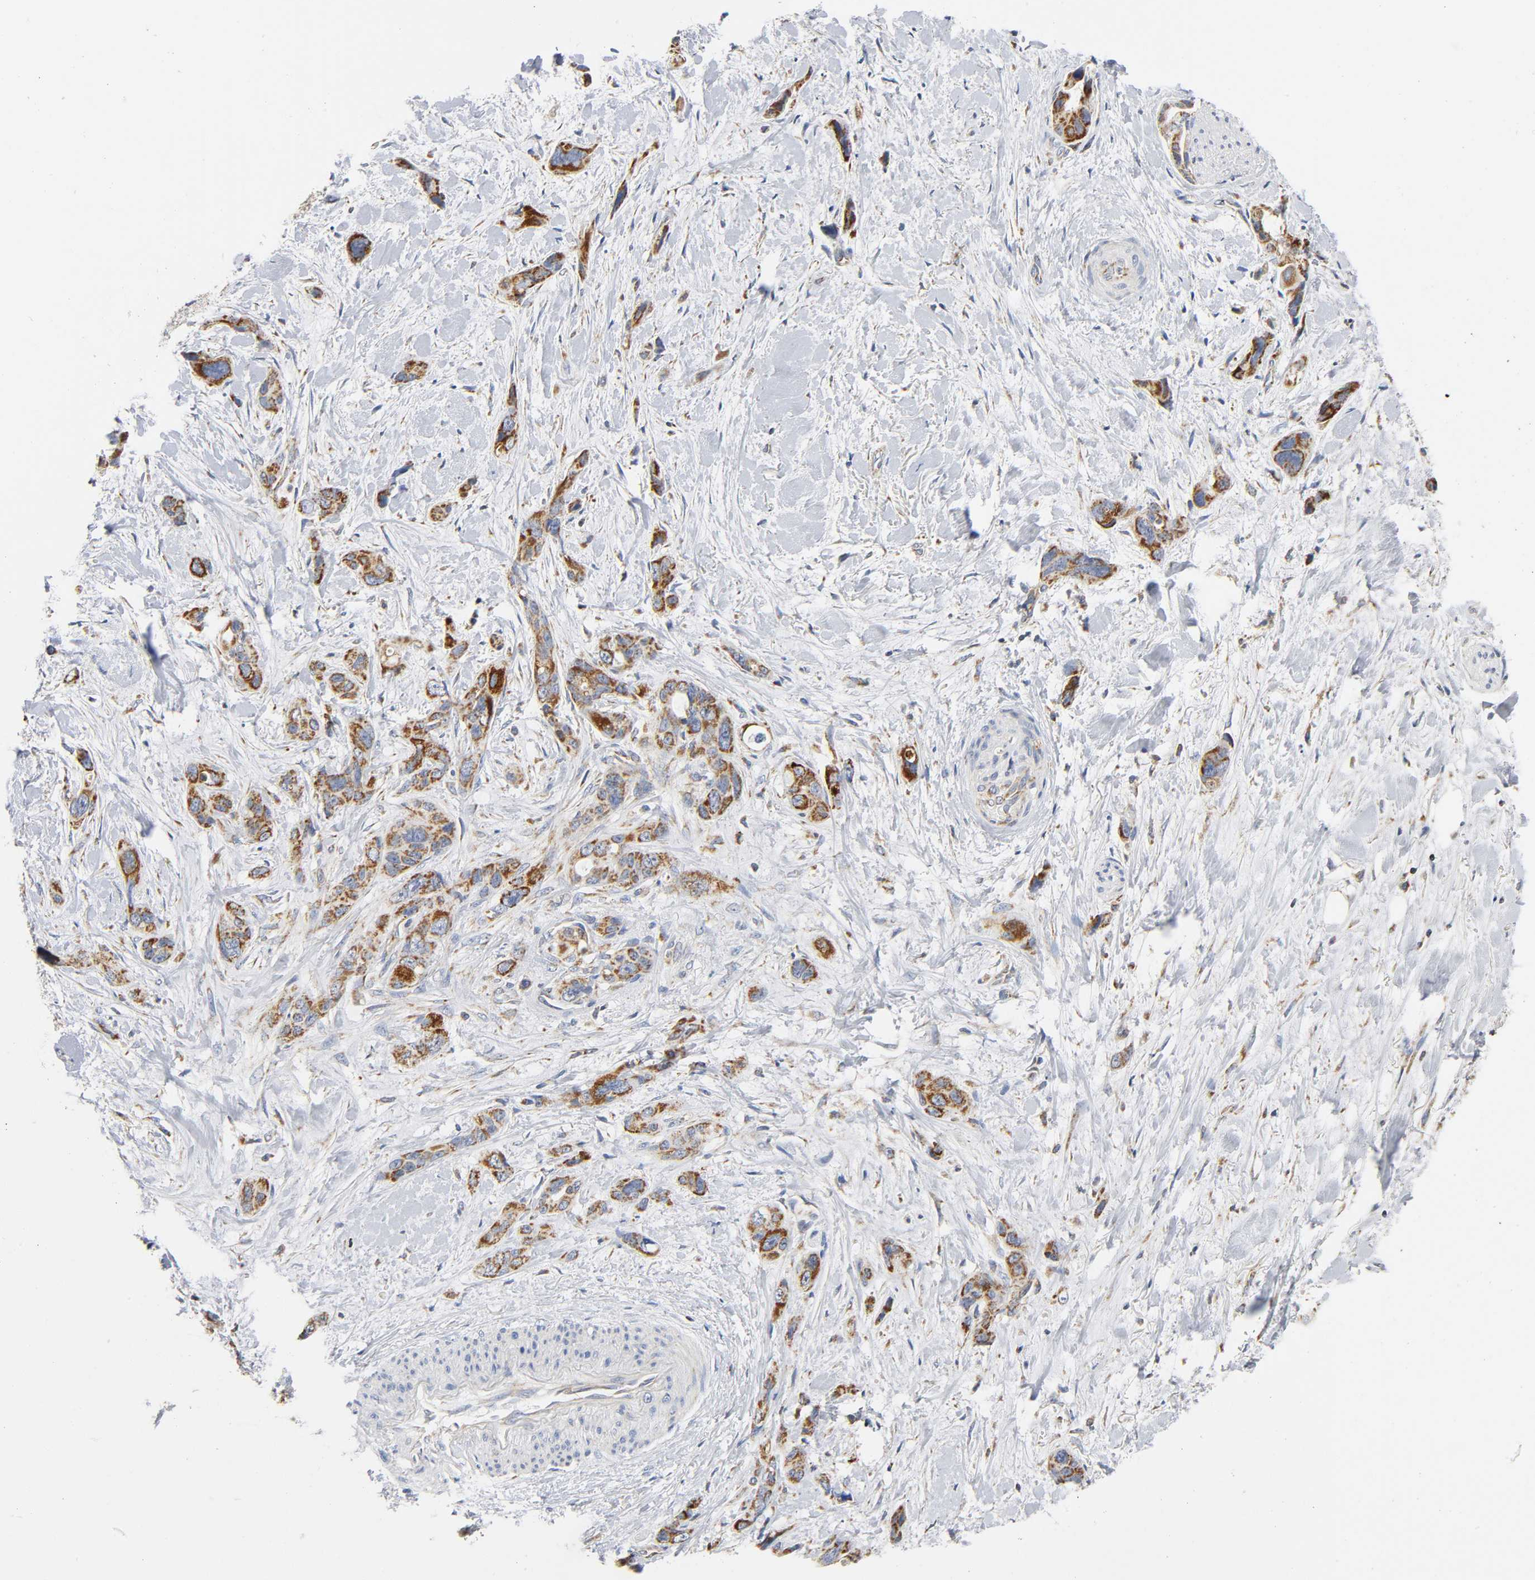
{"staining": {"intensity": "strong", "quantity": ">75%", "location": "cytoplasmic/membranous"}, "tissue": "pancreatic cancer", "cell_type": "Tumor cells", "image_type": "cancer", "snomed": [{"axis": "morphology", "description": "Adenocarcinoma, NOS"}, {"axis": "topography", "description": "Pancreas"}], "caption": "Approximately >75% of tumor cells in human pancreatic adenocarcinoma reveal strong cytoplasmic/membranous protein expression as visualized by brown immunohistochemical staining.", "gene": "BAK1", "patient": {"sex": "male", "age": 46}}